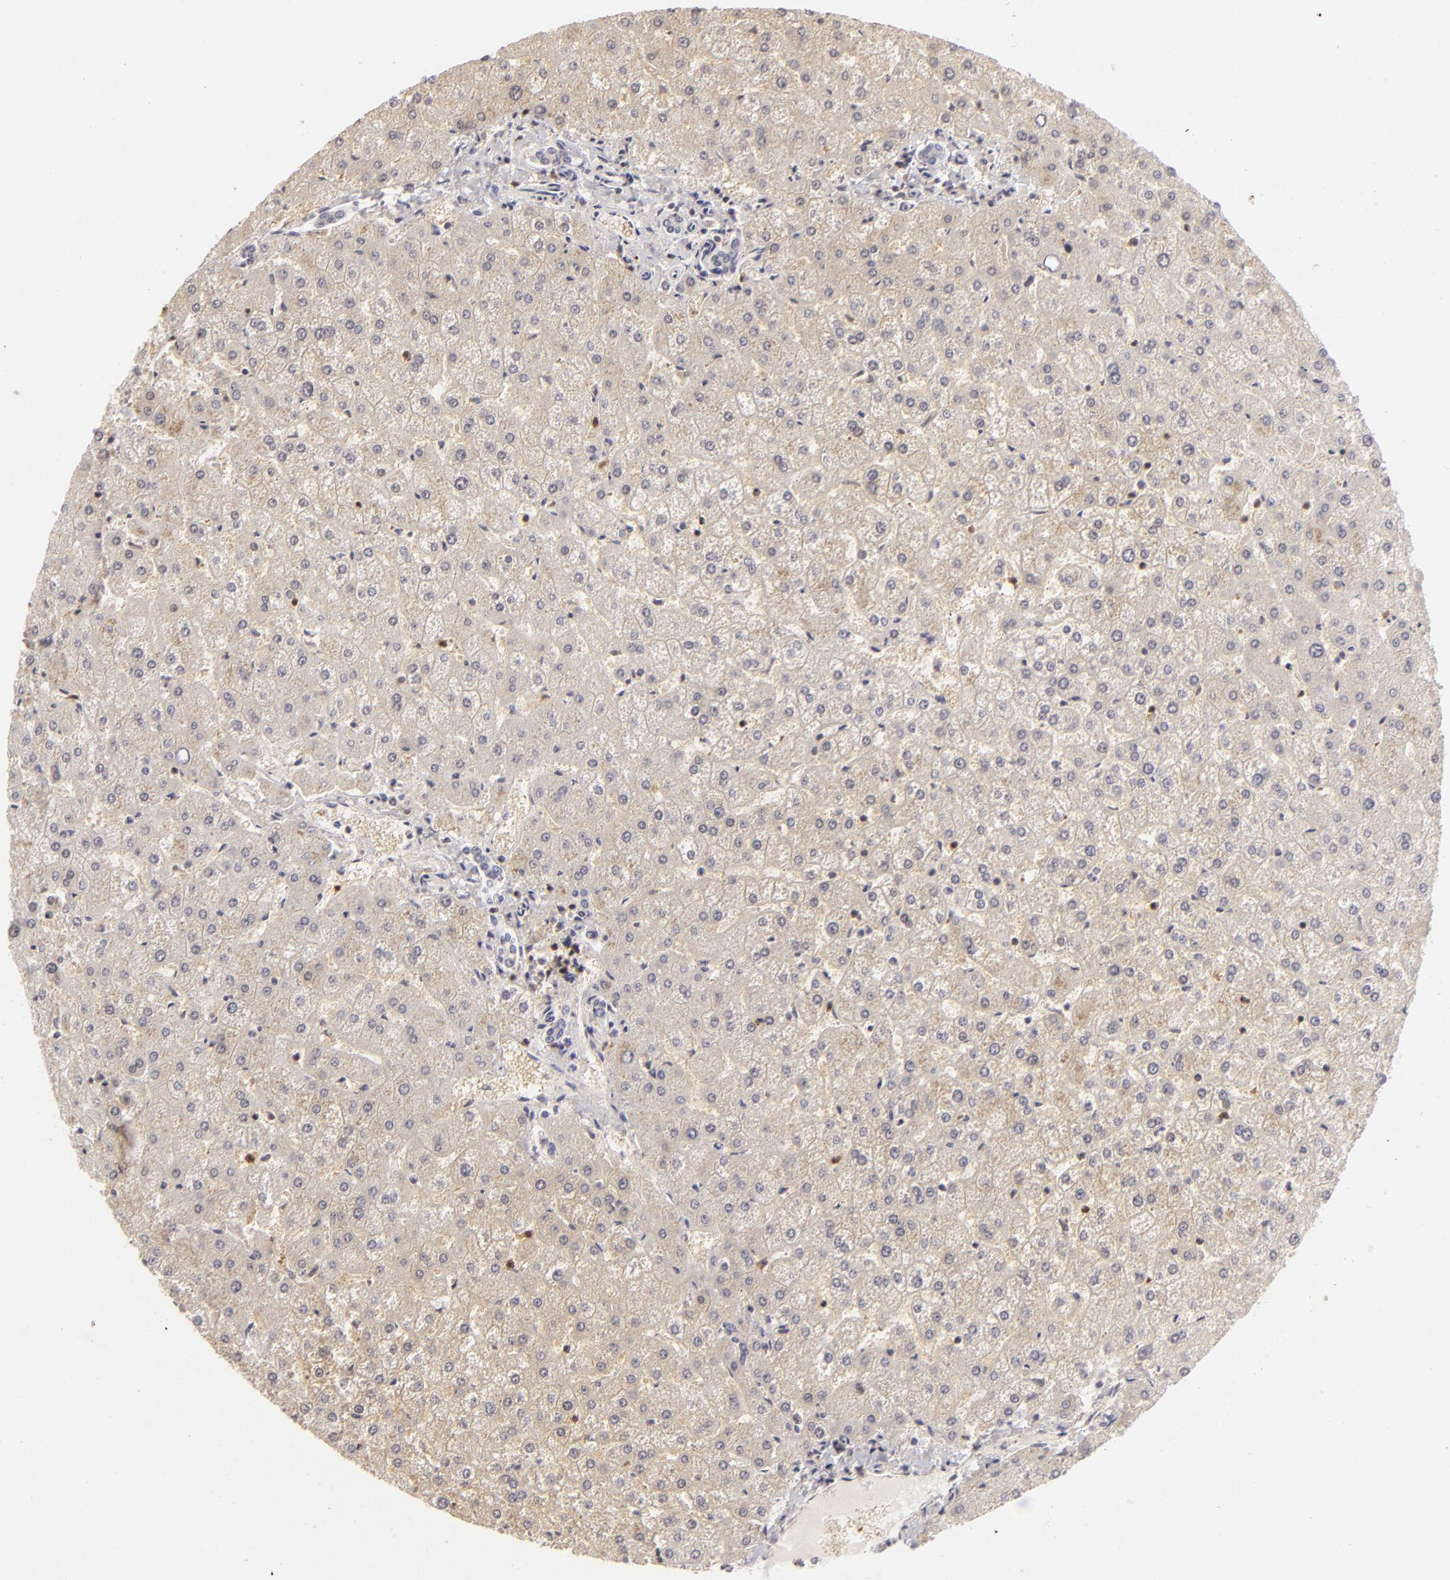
{"staining": {"intensity": "negative", "quantity": "none", "location": "none"}, "tissue": "liver", "cell_type": "Cholangiocytes", "image_type": "normal", "snomed": [{"axis": "morphology", "description": "Normal tissue, NOS"}, {"axis": "topography", "description": "Liver"}], "caption": "Immunohistochemistry (IHC) of benign liver shows no expression in cholangiocytes.", "gene": "APOBEC3G", "patient": {"sex": "female", "age": 32}}